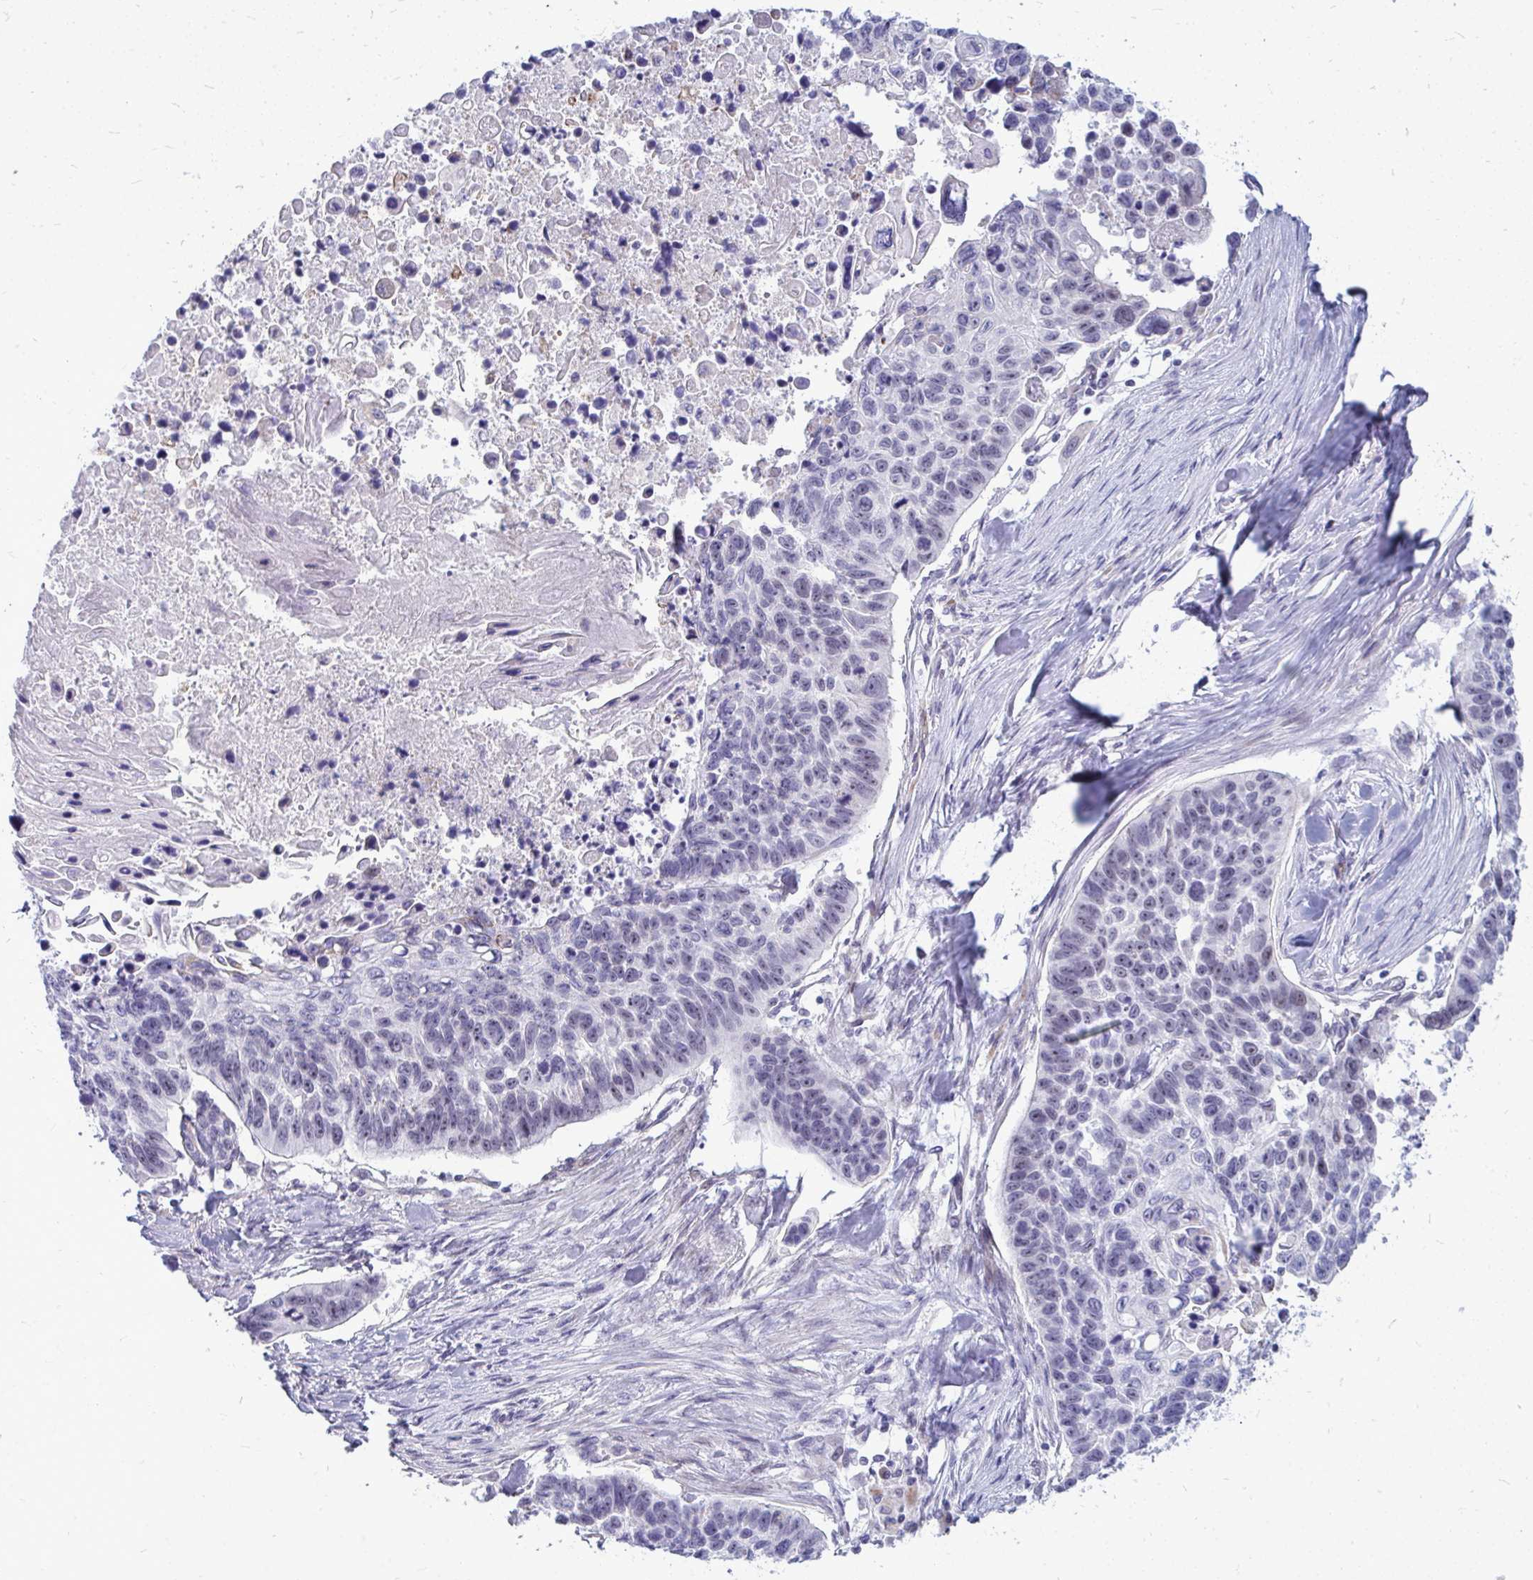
{"staining": {"intensity": "weak", "quantity": "<25%", "location": "nuclear"}, "tissue": "lung cancer", "cell_type": "Tumor cells", "image_type": "cancer", "snomed": [{"axis": "morphology", "description": "Squamous cell carcinoma, NOS"}, {"axis": "topography", "description": "Lung"}], "caption": "This is an immunohistochemistry (IHC) histopathology image of human lung cancer (squamous cell carcinoma). There is no positivity in tumor cells.", "gene": "ZSCAN25", "patient": {"sex": "male", "age": 62}}